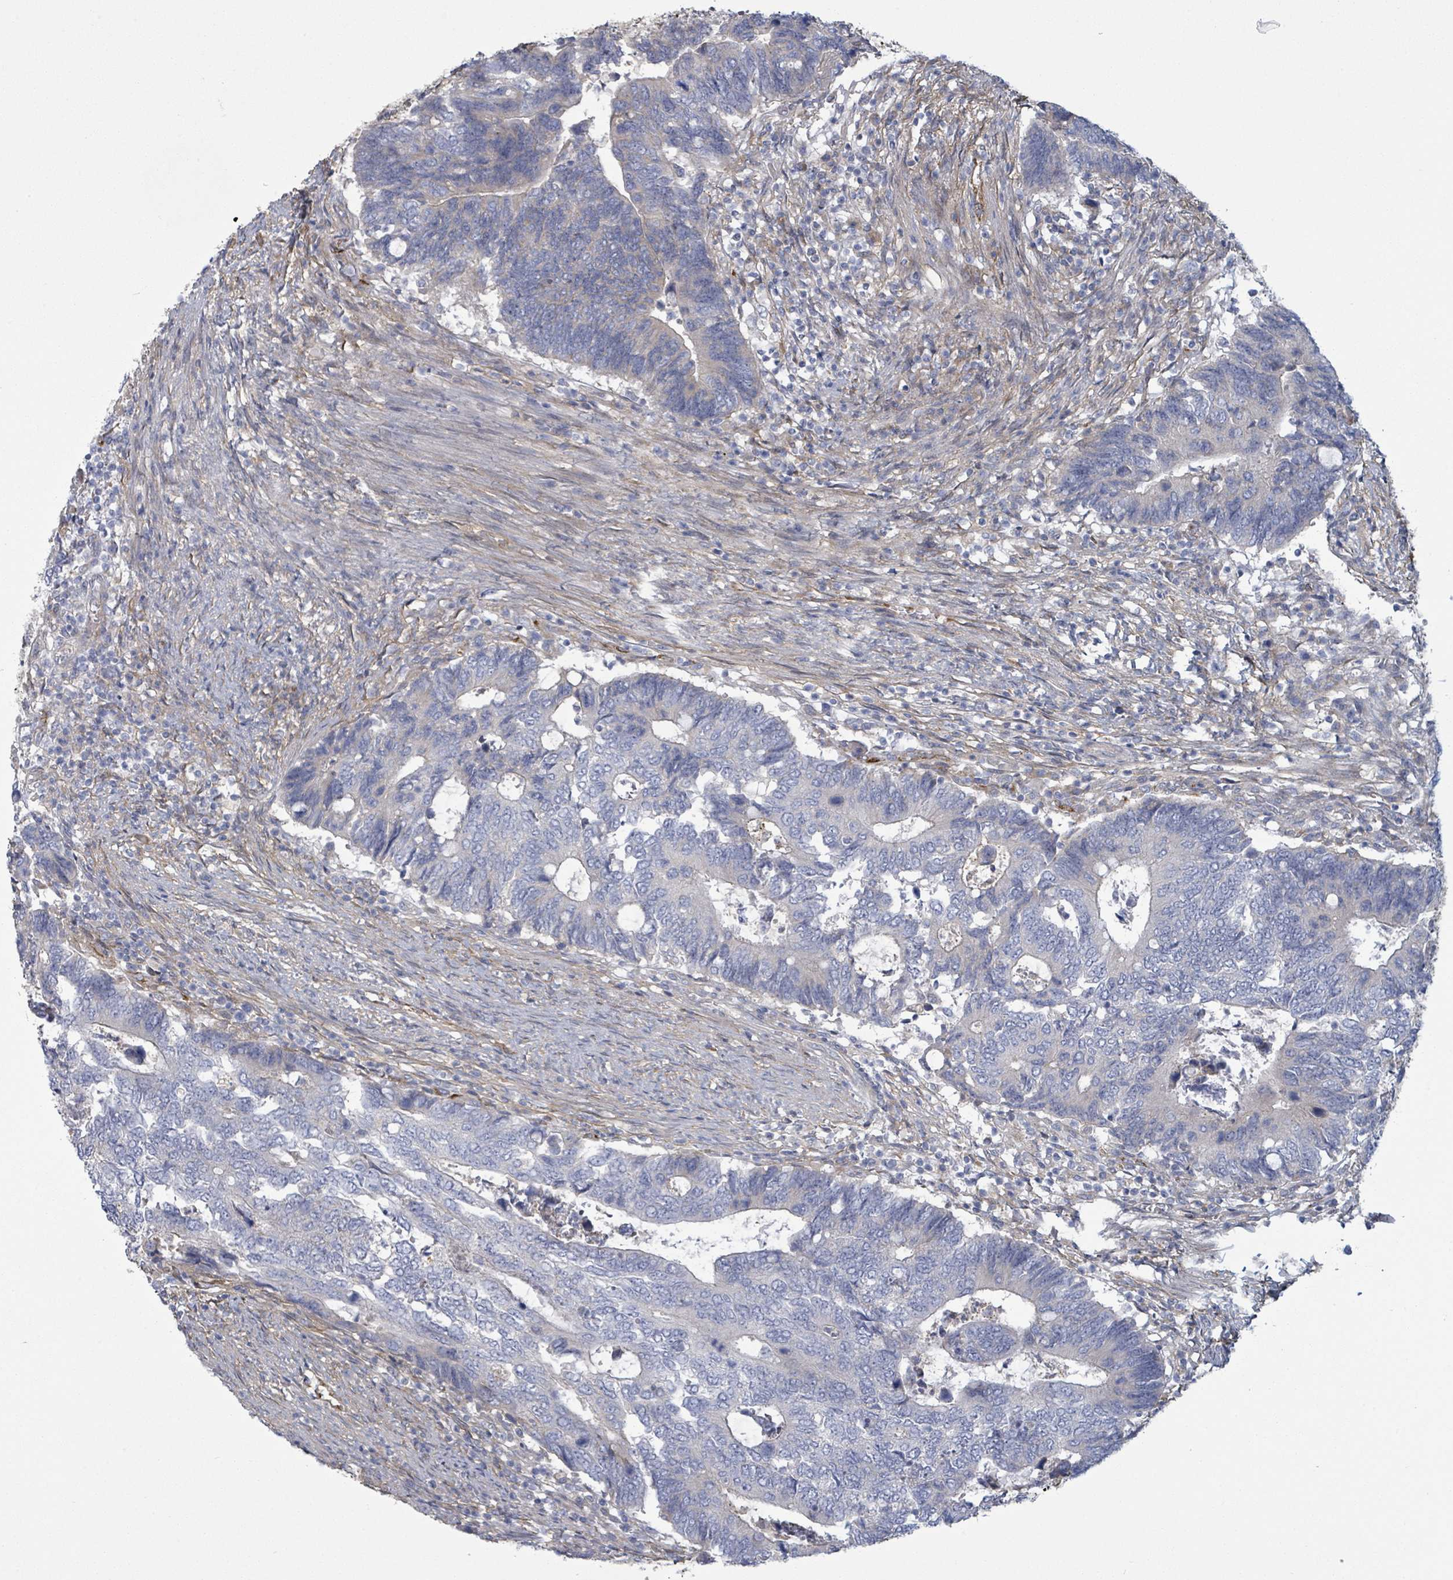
{"staining": {"intensity": "negative", "quantity": "none", "location": "none"}, "tissue": "colorectal cancer", "cell_type": "Tumor cells", "image_type": "cancer", "snomed": [{"axis": "morphology", "description": "Adenocarcinoma, NOS"}, {"axis": "topography", "description": "Colon"}], "caption": "This image is of colorectal adenocarcinoma stained with immunohistochemistry to label a protein in brown with the nuclei are counter-stained blue. There is no staining in tumor cells. Brightfield microscopy of IHC stained with DAB (brown) and hematoxylin (blue), captured at high magnification.", "gene": "COL13A1", "patient": {"sex": "male", "age": 87}}